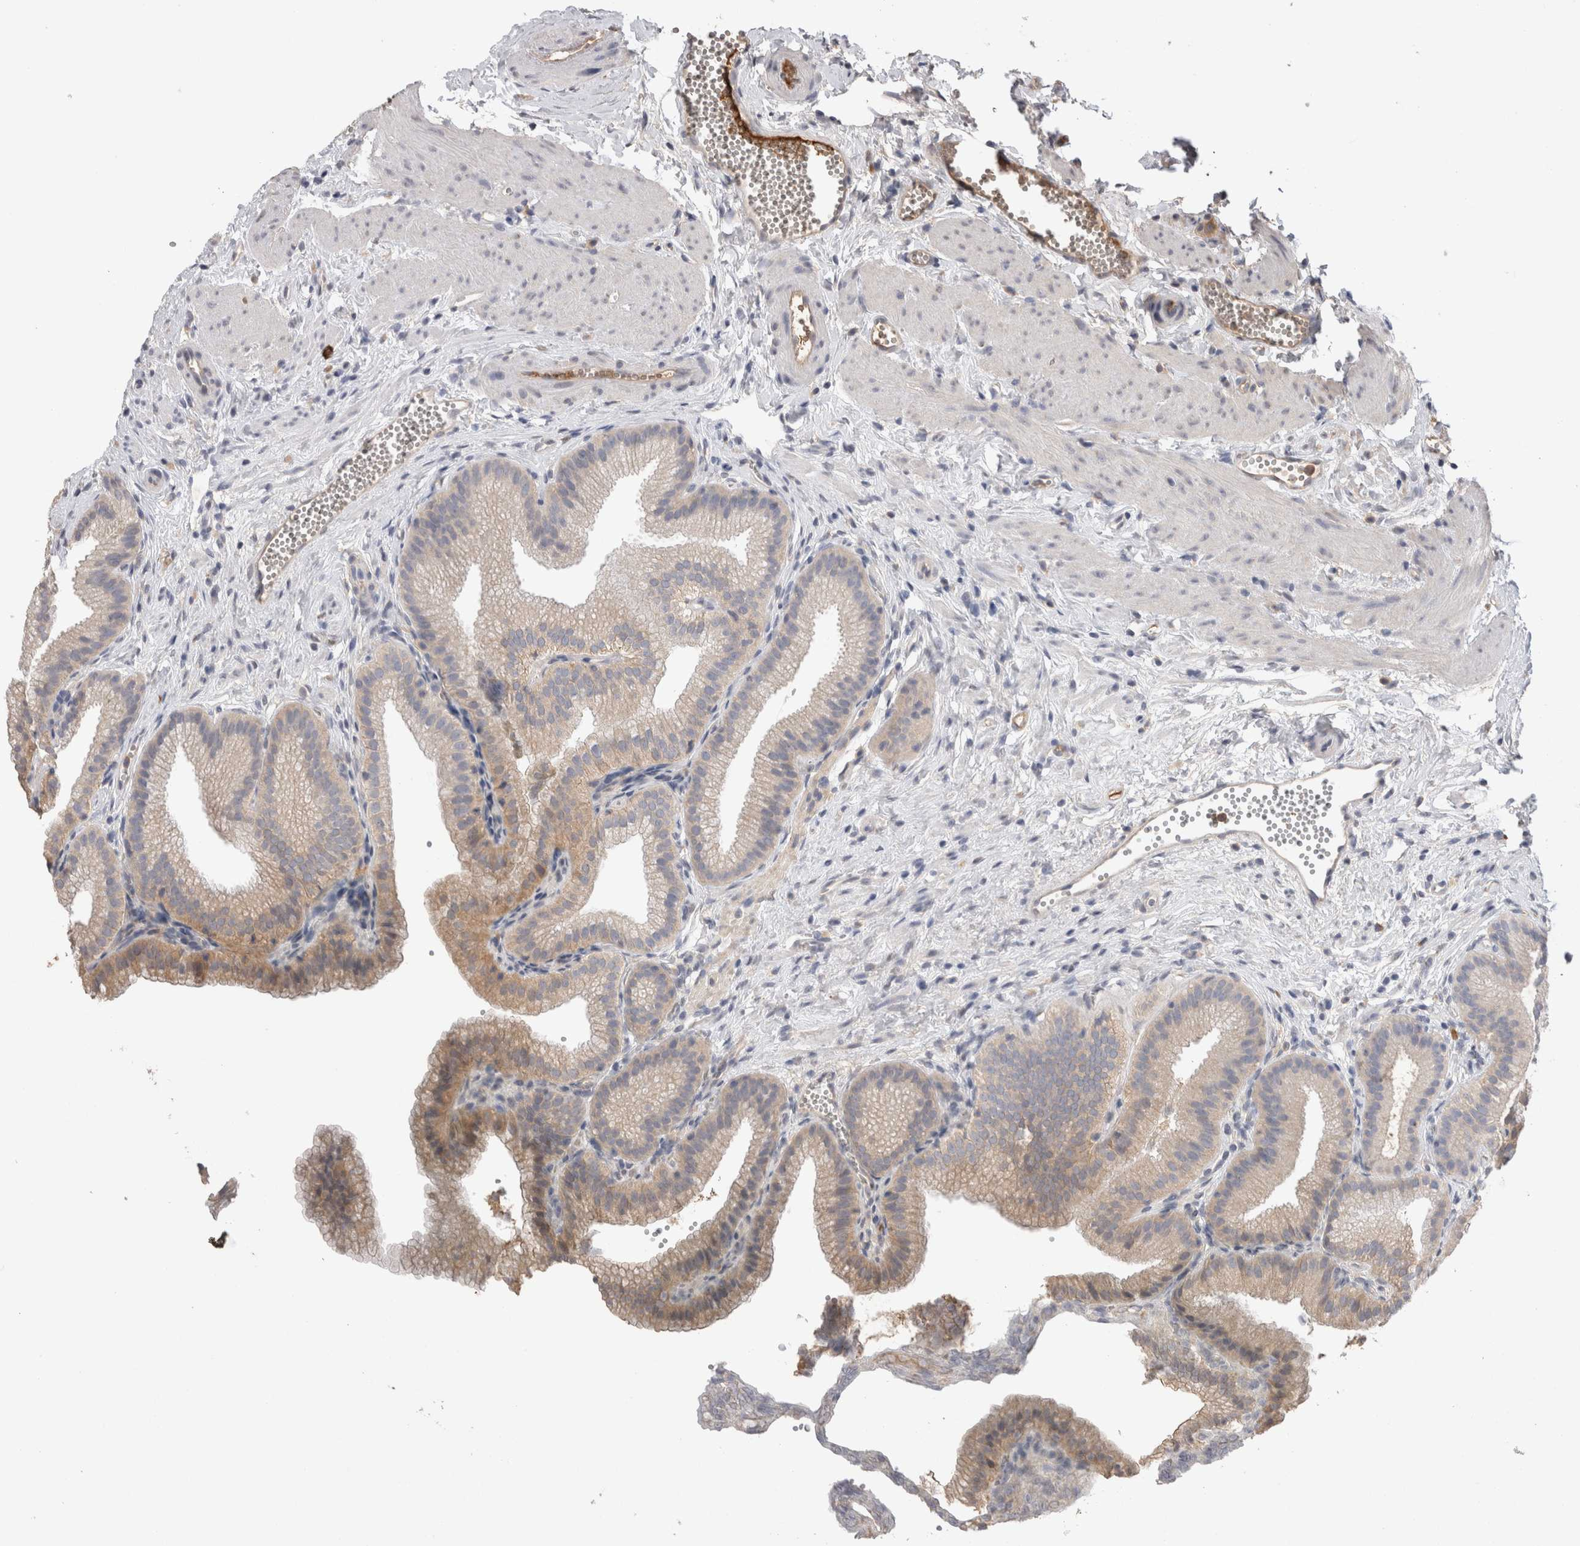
{"staining": {"intensity": "weak", "quantity": ">75%", "location": "cytoplasmic/membranous"}, "tissue": "gallbladder", "cell_type": "Glandular cells", "image_type": "normal", "snomed": [{"axis": "morphology", "description": "Normal tissue, NOS"}, {"axis": "topography", "description": "Gallbladder"}], "caption": "DAB (3,3'-diaminobenzidine) immunohistochemical staining of unremarkable human gallbladder demonstrates weak cytoplasmic/membranous protein staining in about >75% of glandular cells.", "gene": "PPP3CC", "patient": {"sex": "male", "age": 38}}